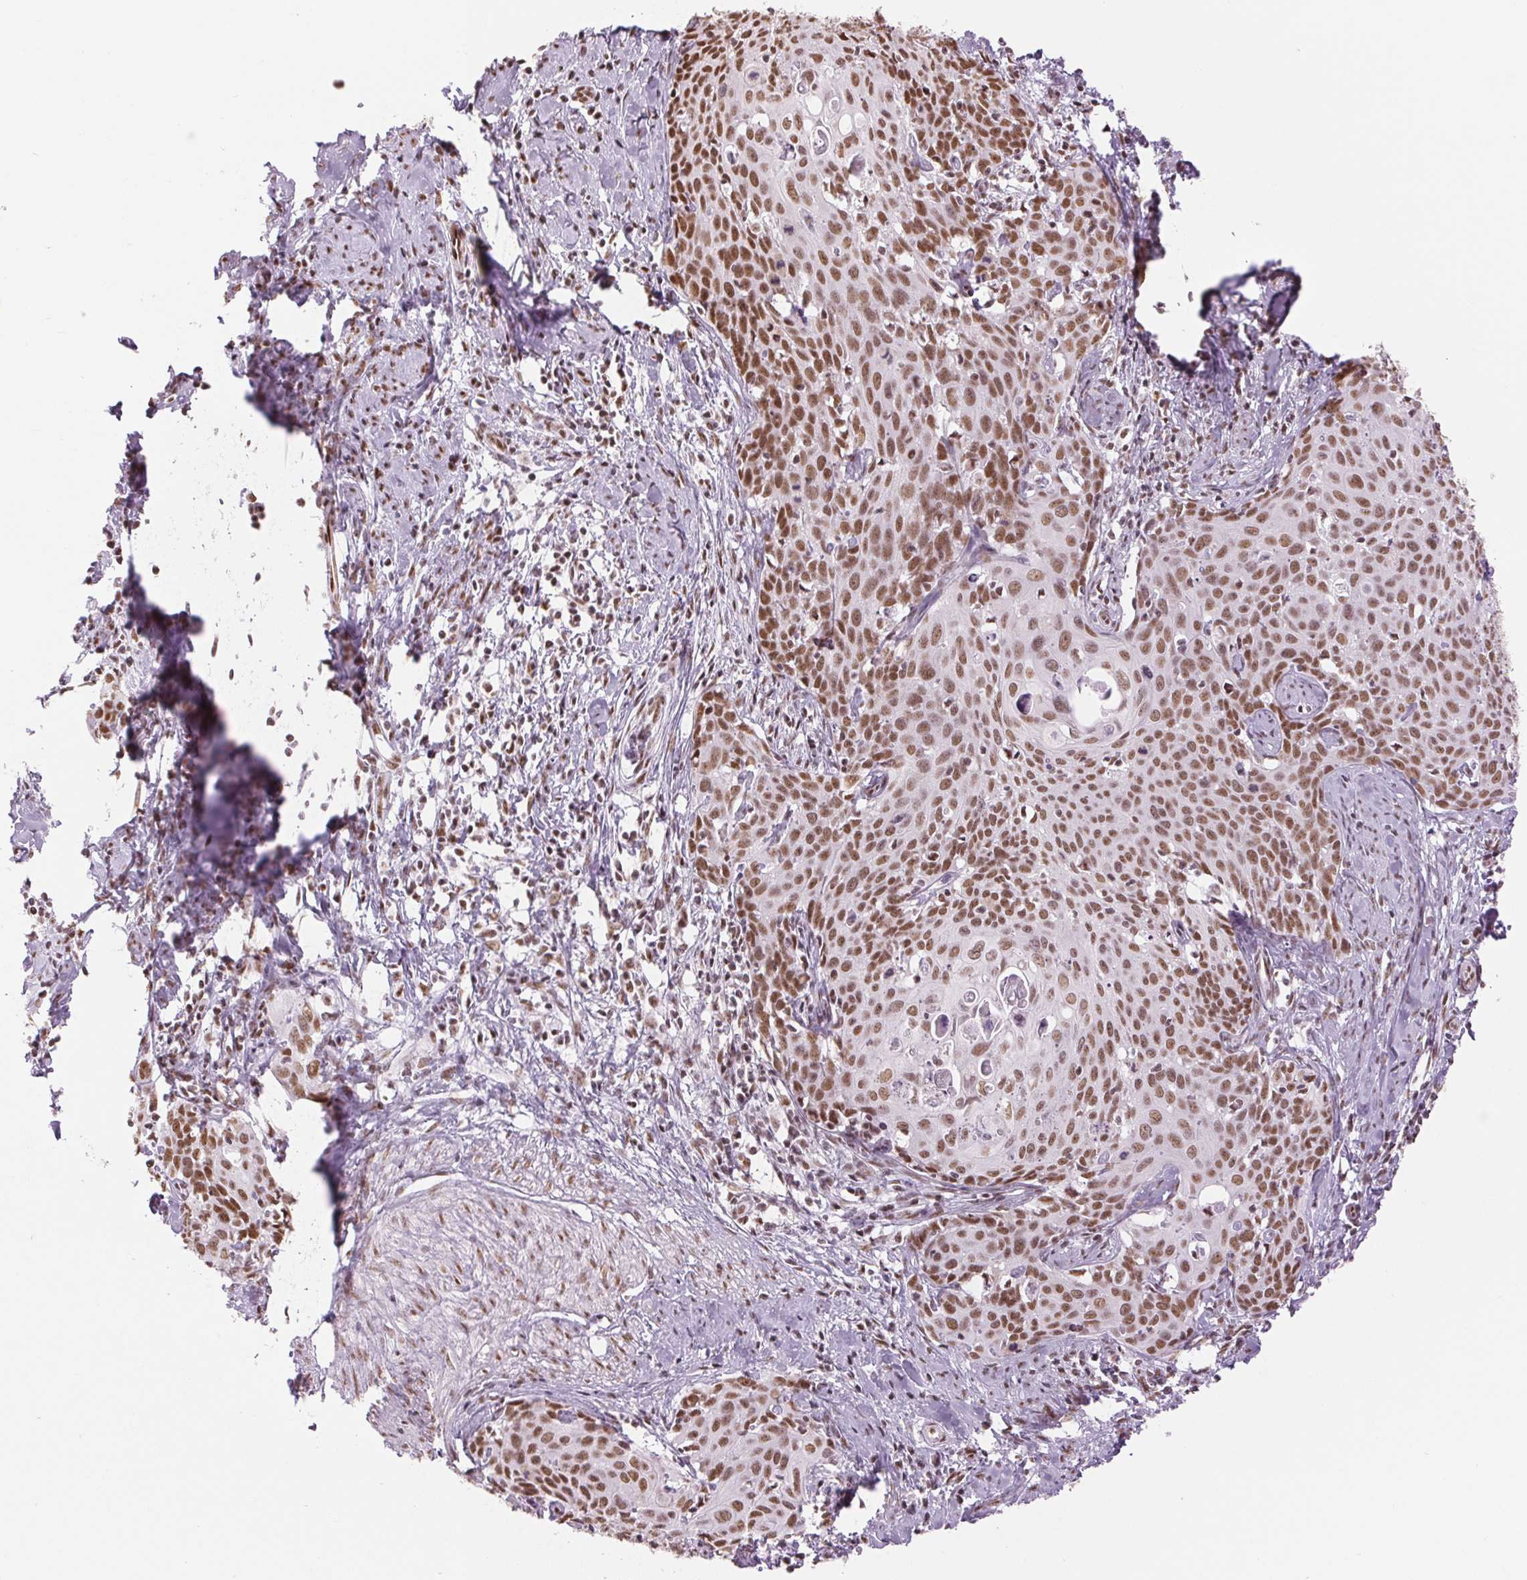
{"staining": {"intensity": "moderate", "quantity": ">75%", "location": "nuclear"}, "tissue": "cervical cancer", "cell_type": "Tumor cells", "image_type": "cancer", "snomed": [{"axis": "morphology", "description": "Squamous cell carcinoma, NOS"}, {"axis": "topography", "description": "Cervix"}], "caption": "Cervical squamous cell carcinoma stained for a protein (brown) demonstrates moderate nuclear positive positivity in approximately >75% of tumor cells.", "gene": "ZFR2", "patient": {"sex": "female", "age": 62}}